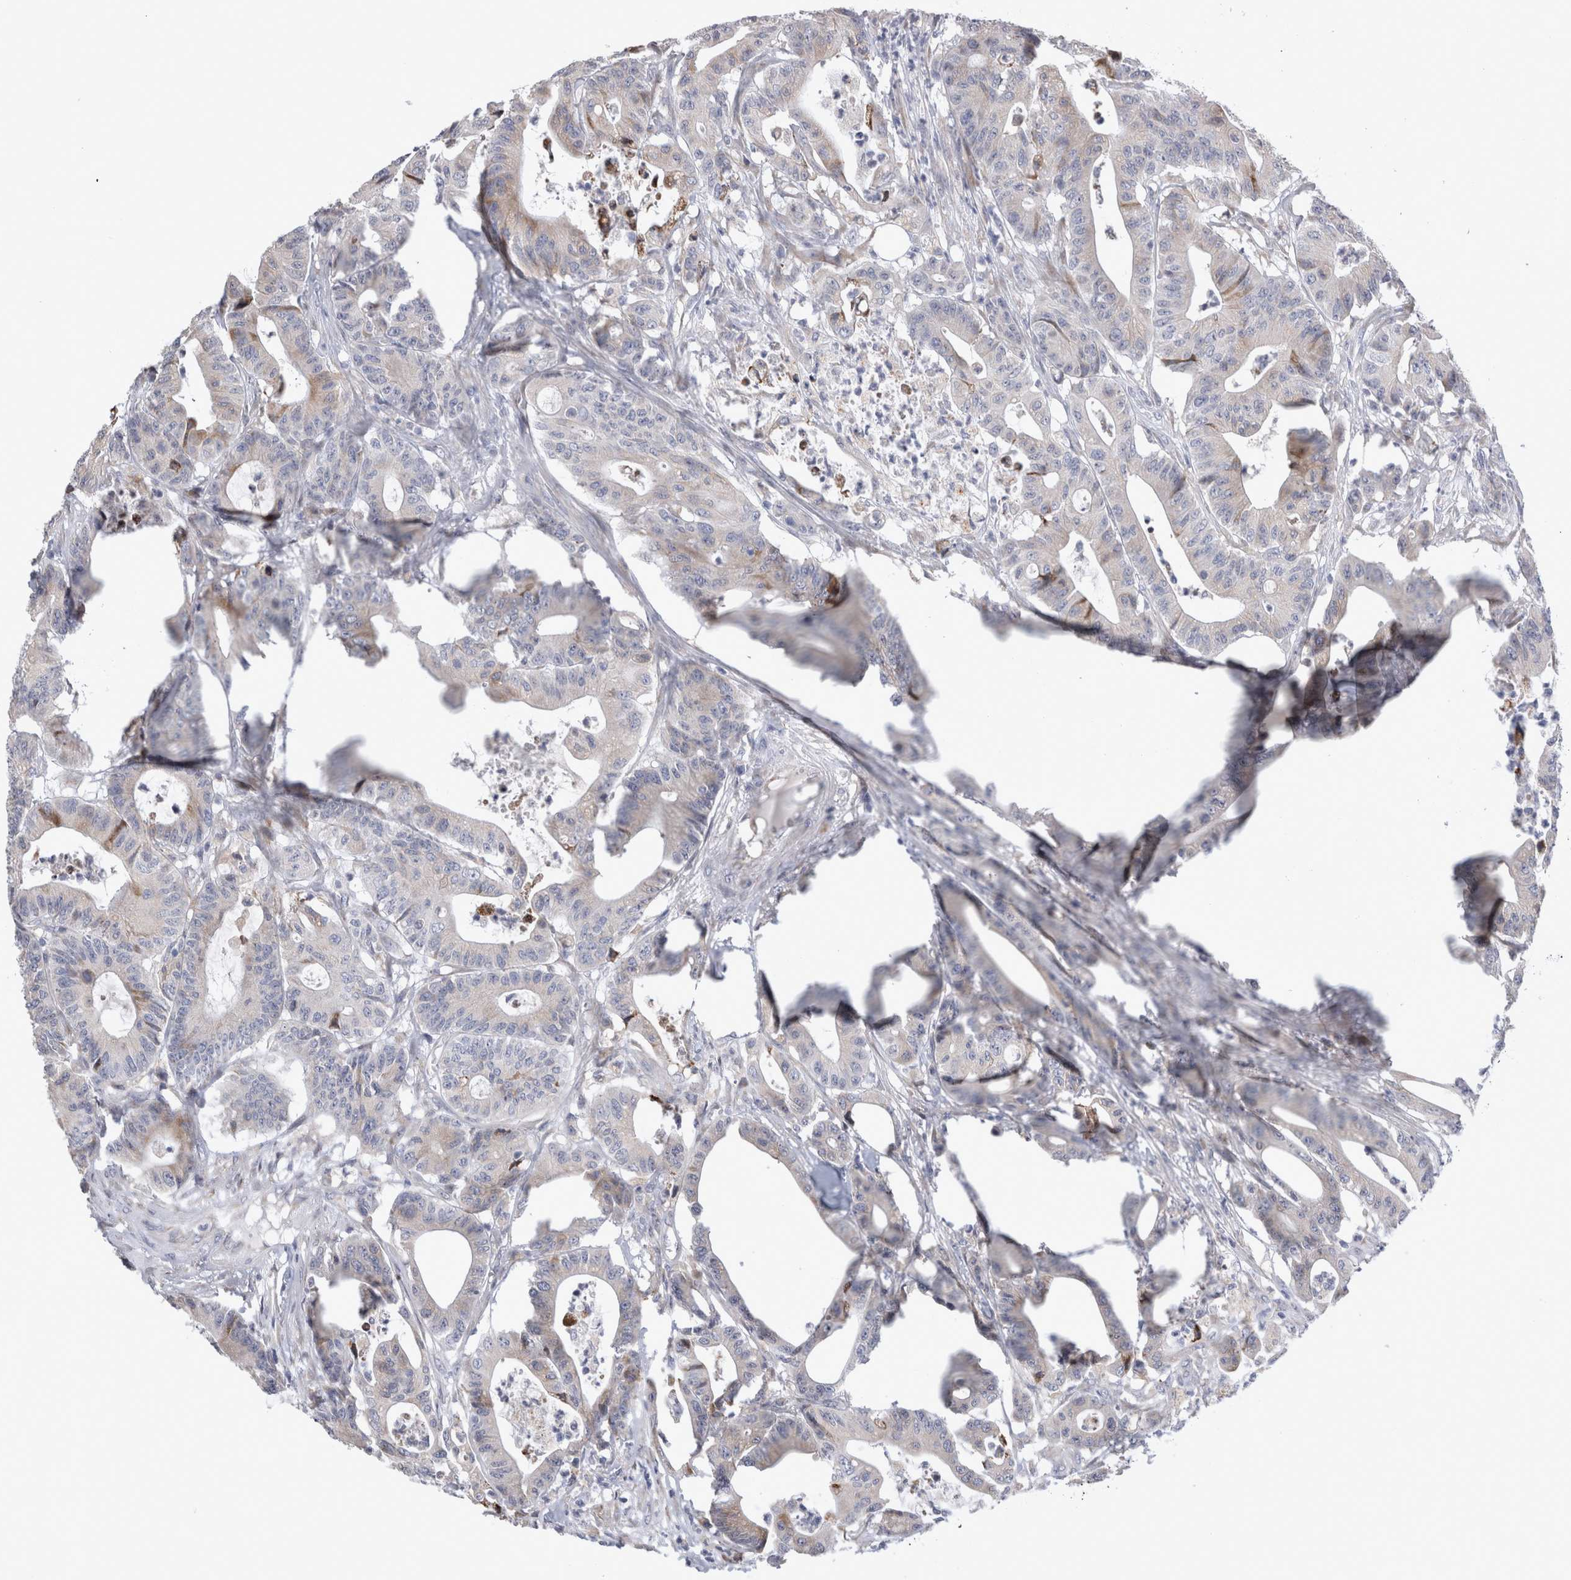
{"staining": {"intensity": "weak", "quantity": "<25%", "location": "cytoplasmic/membranous"}, "tissue": "colorectal cancer", "cell_type": "Tumor cells", "image_type": "cancer", "snomed": [{"axis": "morphology", "description": "Adenocarcinoma, NOS"}, {"axis": "topography", "description": "Colon"}], "caption": "Immunohistochemistry (IHC) of adenocarcinoma (colorectal) reveals no staining in tumor cells. Brightfield microscopy of immunohistochemistry (IHC) stained with DAB (brown) and hematoxylin (blue), captured at high magnification.", "gene": "TRMT9B", "patient": {"sex": "female", "age": 84}}